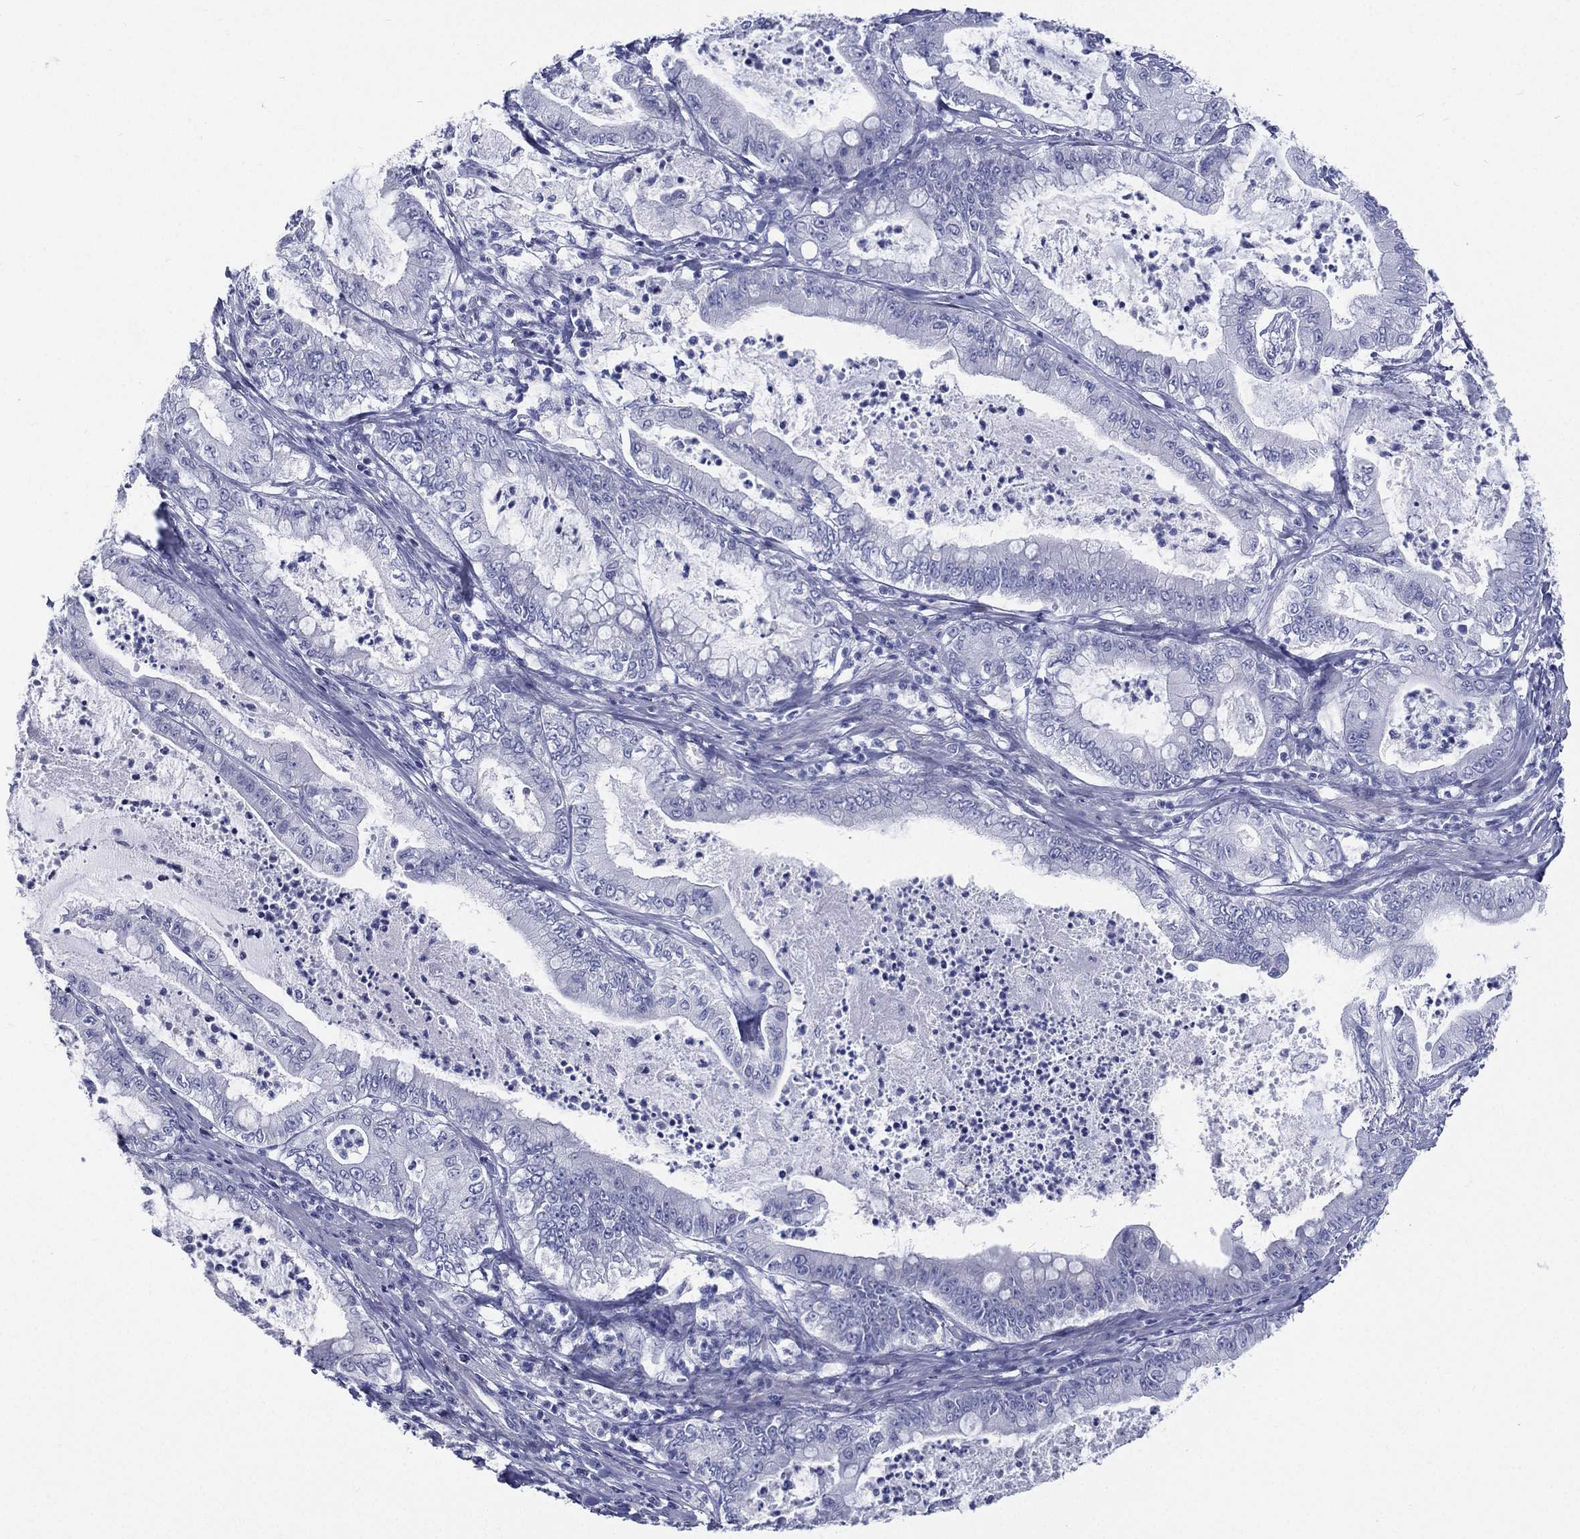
{"staining": {"intensity": "negative", "quantity": "none", "location": "none"}, "tissue": "pancreatic cancer", "cell_type": "Tumor cells", "image_type": "cancer", "snomed": [{"axis": "morphology", "description": "Adenocarcinoma, NOS"}, {"axis": "topography", "description": "Pancreas"}], "caption": "DAB immunohistochemical staining of human pancreatic adenocarcinoma reveals no significant positivity in tumor cells.", "gene": "RSPH4A", "patient": {"sex": "male", "age": 71}}